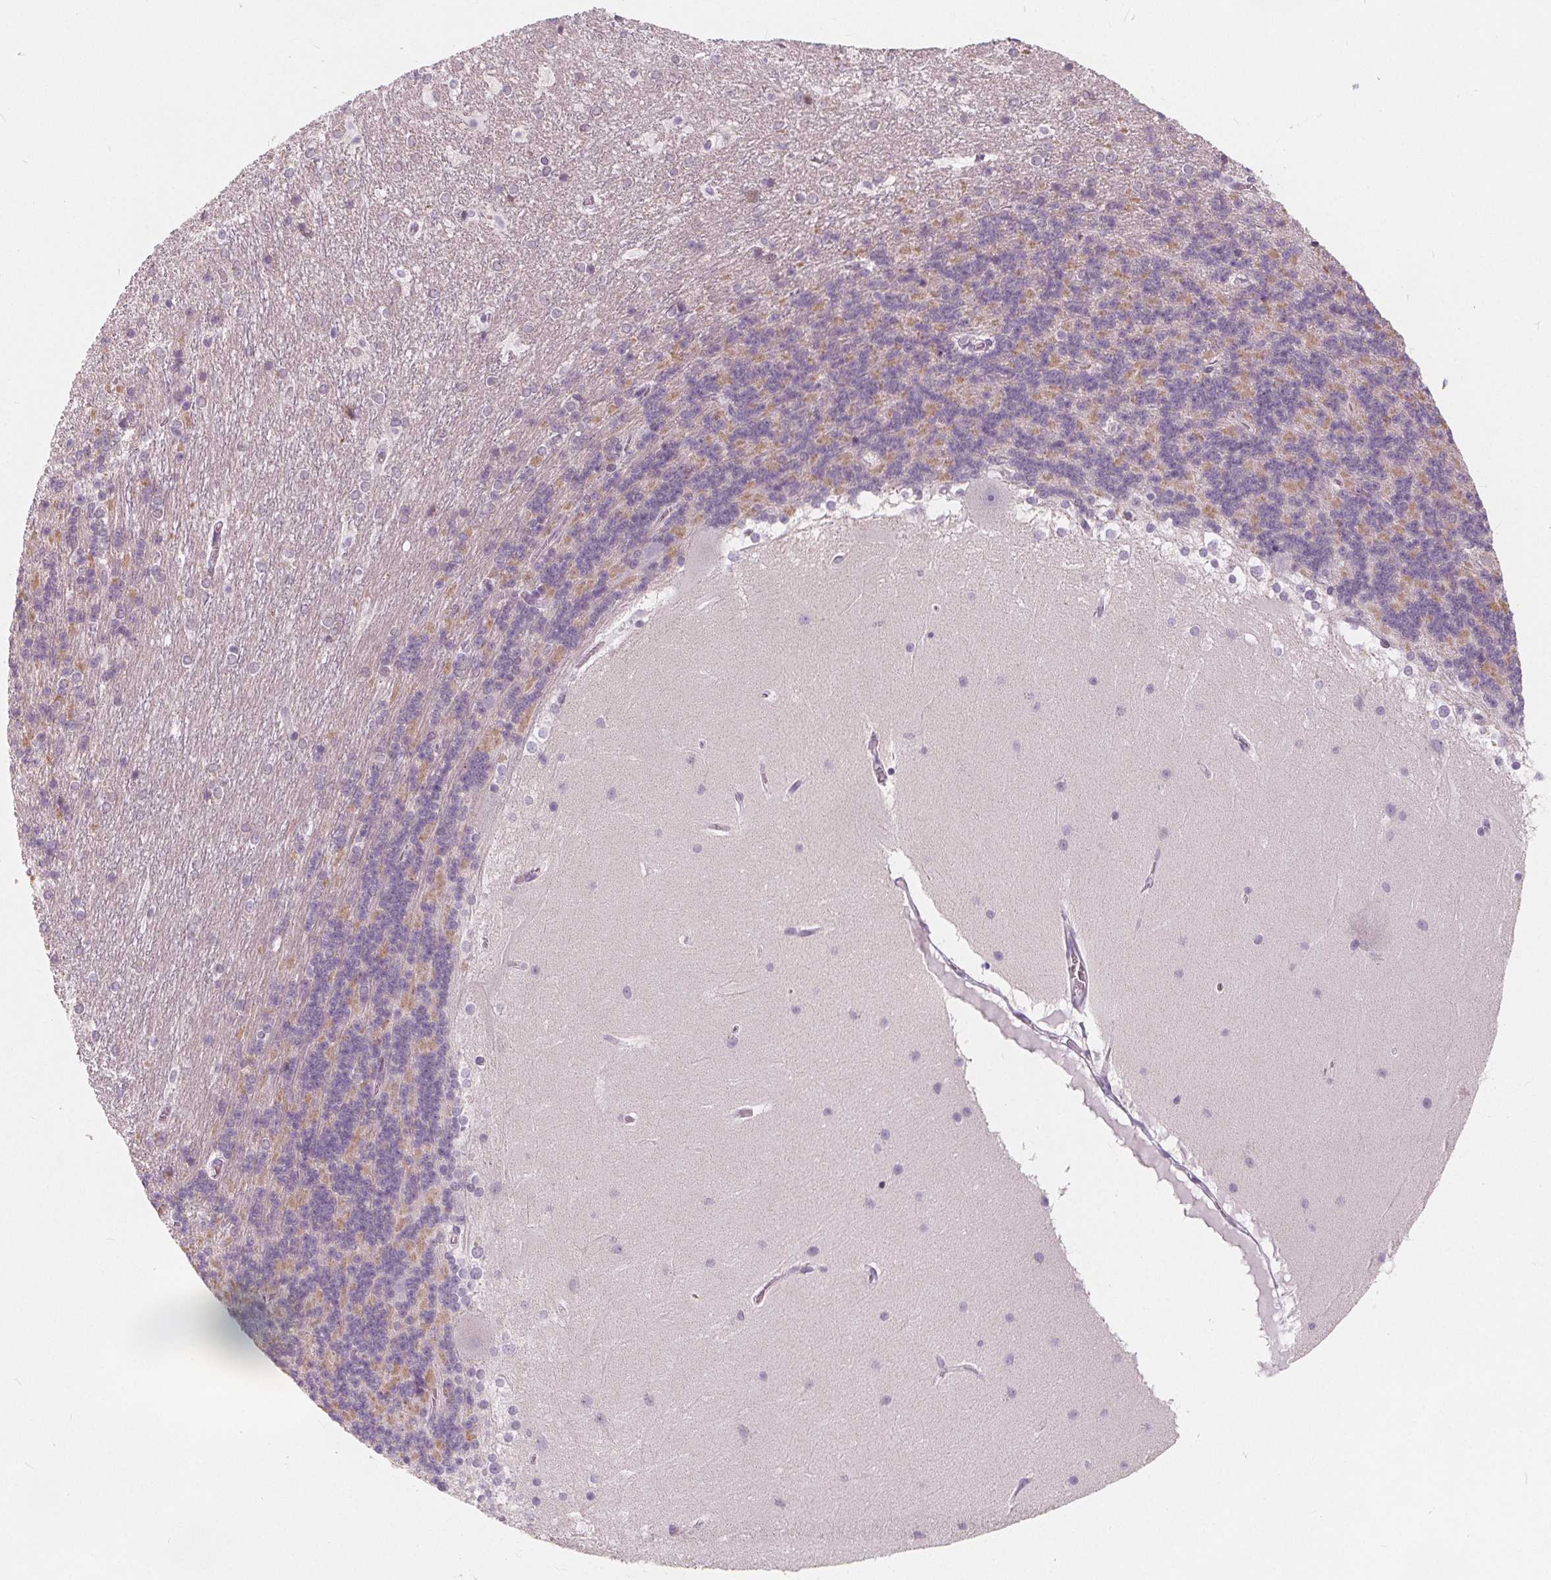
{"staining": {"intensity": "negative", "quantity": "none", "location": "none"}, "tissue": "cerebellum", "cell_type": "Cells in granular layer", "image_type": "normal", "snomed": [{"axis": "morphology", "description": "Normal tissue, NOS"}, {"axis": "topography", "description": "Cerebellum"}], "caption": "Benign cerebellum was stained to show a protein in brown. There is no significant staining in cells in granular layer. (DAB (3,3'-diaminobenzidine) immunohistochemistry, high magnification).", "gene": "NUP210L", "patient": {"sex": "female", "age": 19}}